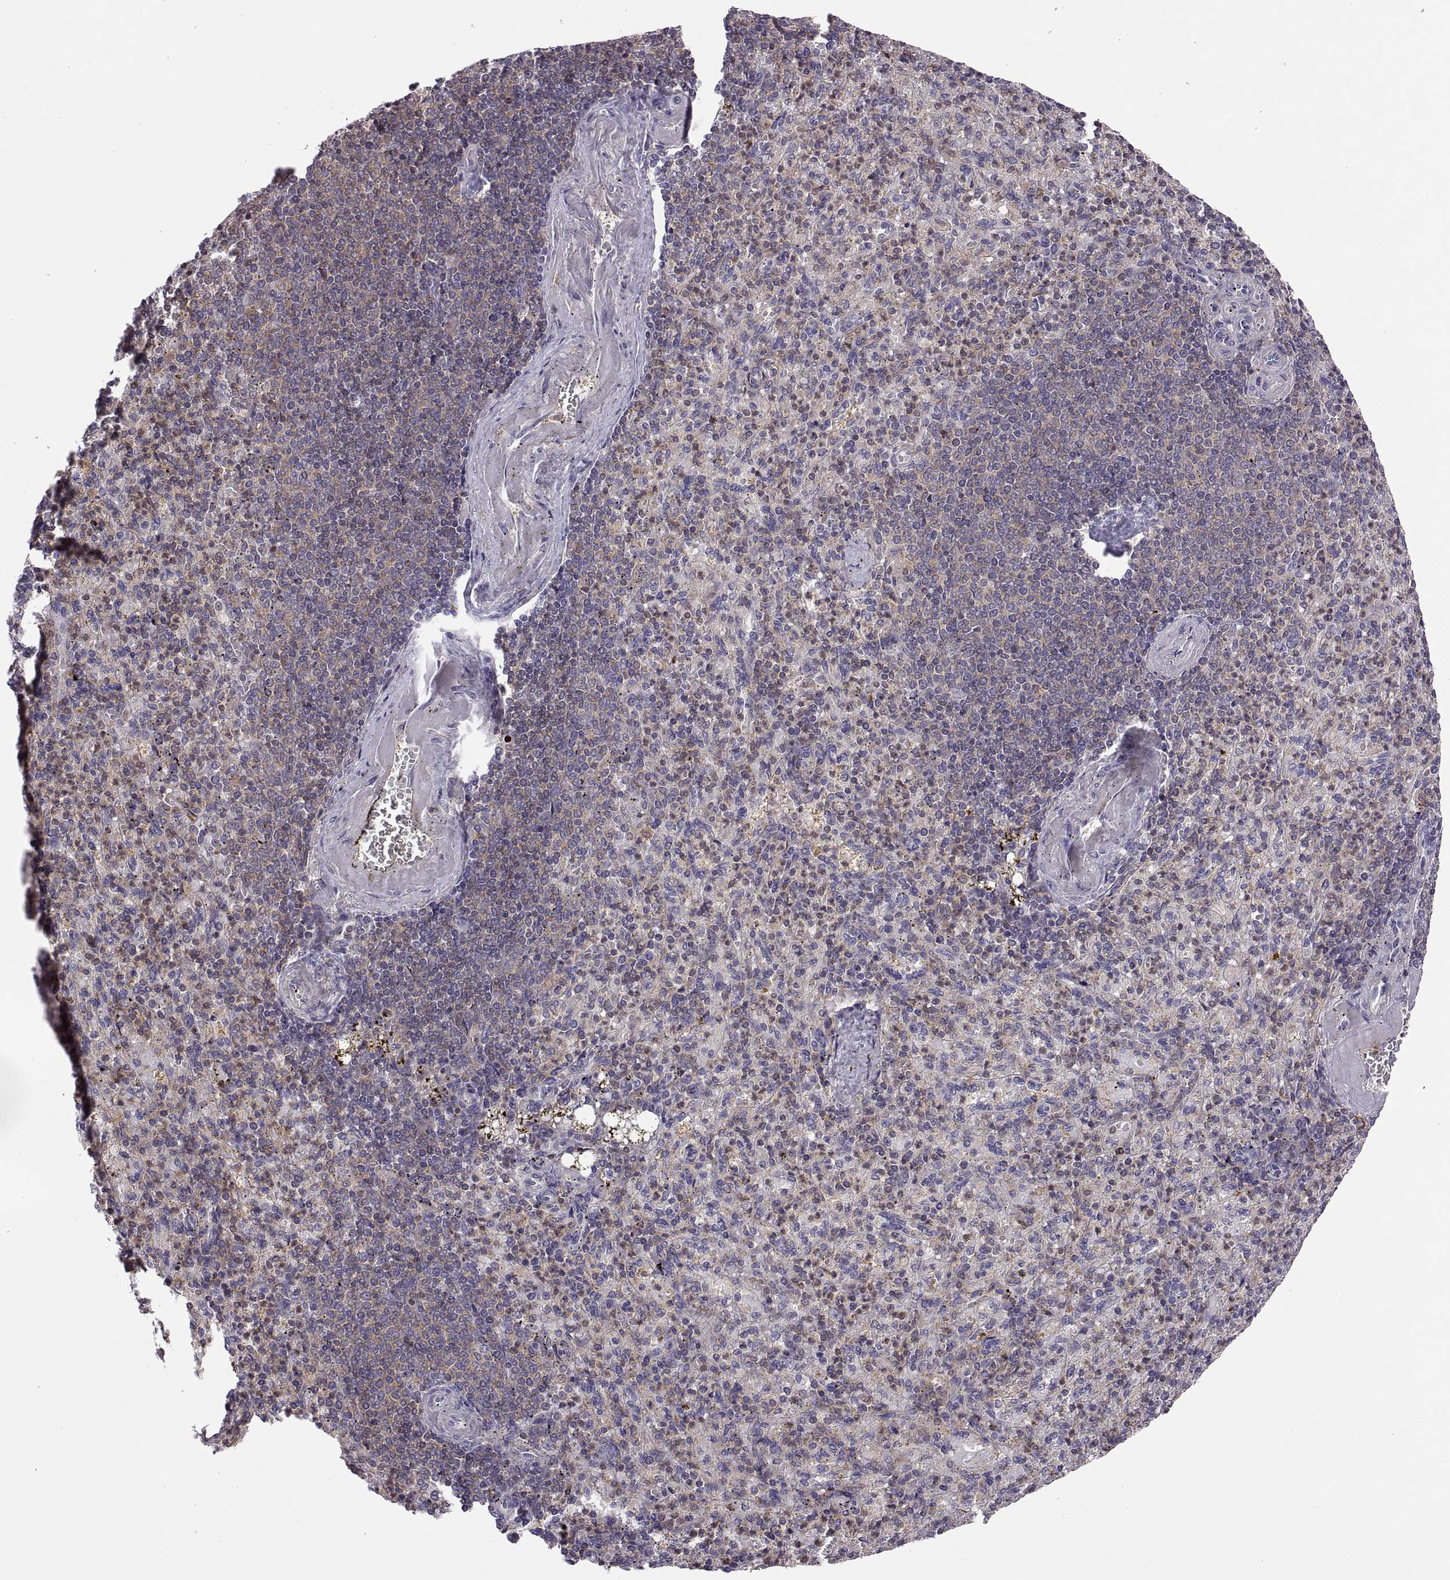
{"staining": {"intensity": "weak", "quantity": "<25%", "location": "cytoplasmic/membranous"}, "tissue": "spleen", "cell_type": "Cells in red pulp", "image_type": "normal", "snomed": [{"axis": "morphology", "description": "Normal tissue, NOS"}, {"axis": "topography", "description": "Spleen"}], "caption": "IHC of benign human spleen demonstrates no expression in cells in red pulp. (Stains: DAB immunohistochemistry with hematoxylin counter stain, Microscopy: brightfield microscopy at high magnification).", "gene": "SPATA32", "patient": {"sex": "female", "age": 74}}